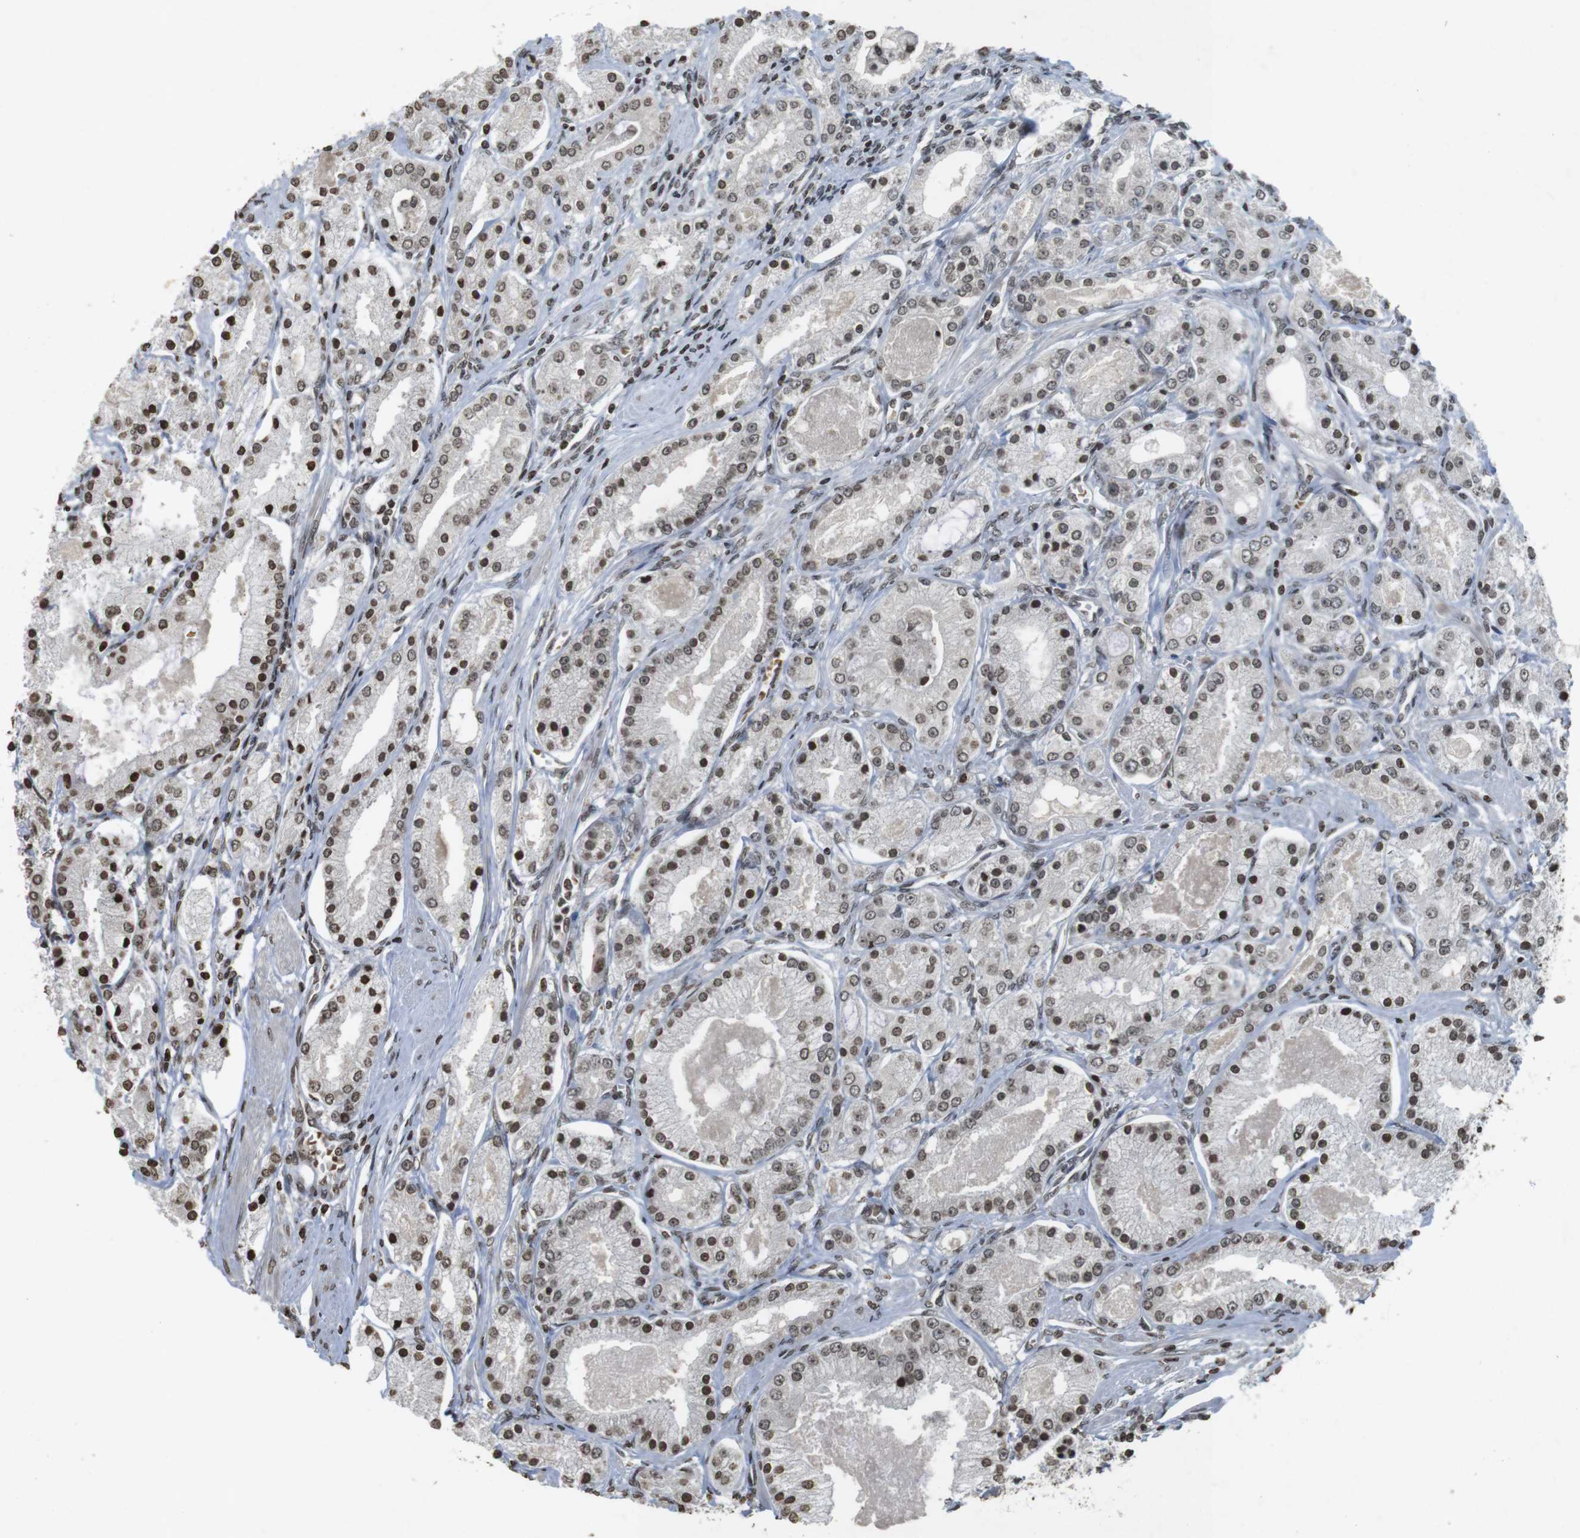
{"staining": {"intensity": "moderate", "quantity": ">75%", "location": "nuclear"}, "tissue": "prostate cancer", "cell_type": "Tumor cells", "image_type": "cancer", "snomed": [{"axis": "morphology", "description": "Adenocarcinoma, High grade"}, {"axis": "topography", "description": "Prostate"}], "caption": "Immunohistochemistry (IHC) staining of prostate cancer, which displays medium levels of moderate nuclear positivity in approximately >75% of tumor cells indicating moderate nuclear protein positivity. The staining was performed using DAB (brown) for protein detection and nuclei were counterstained in hematoxylin (blue).", "gene": "FOXA3", "patient": {"sex": "male", "age": 66}}